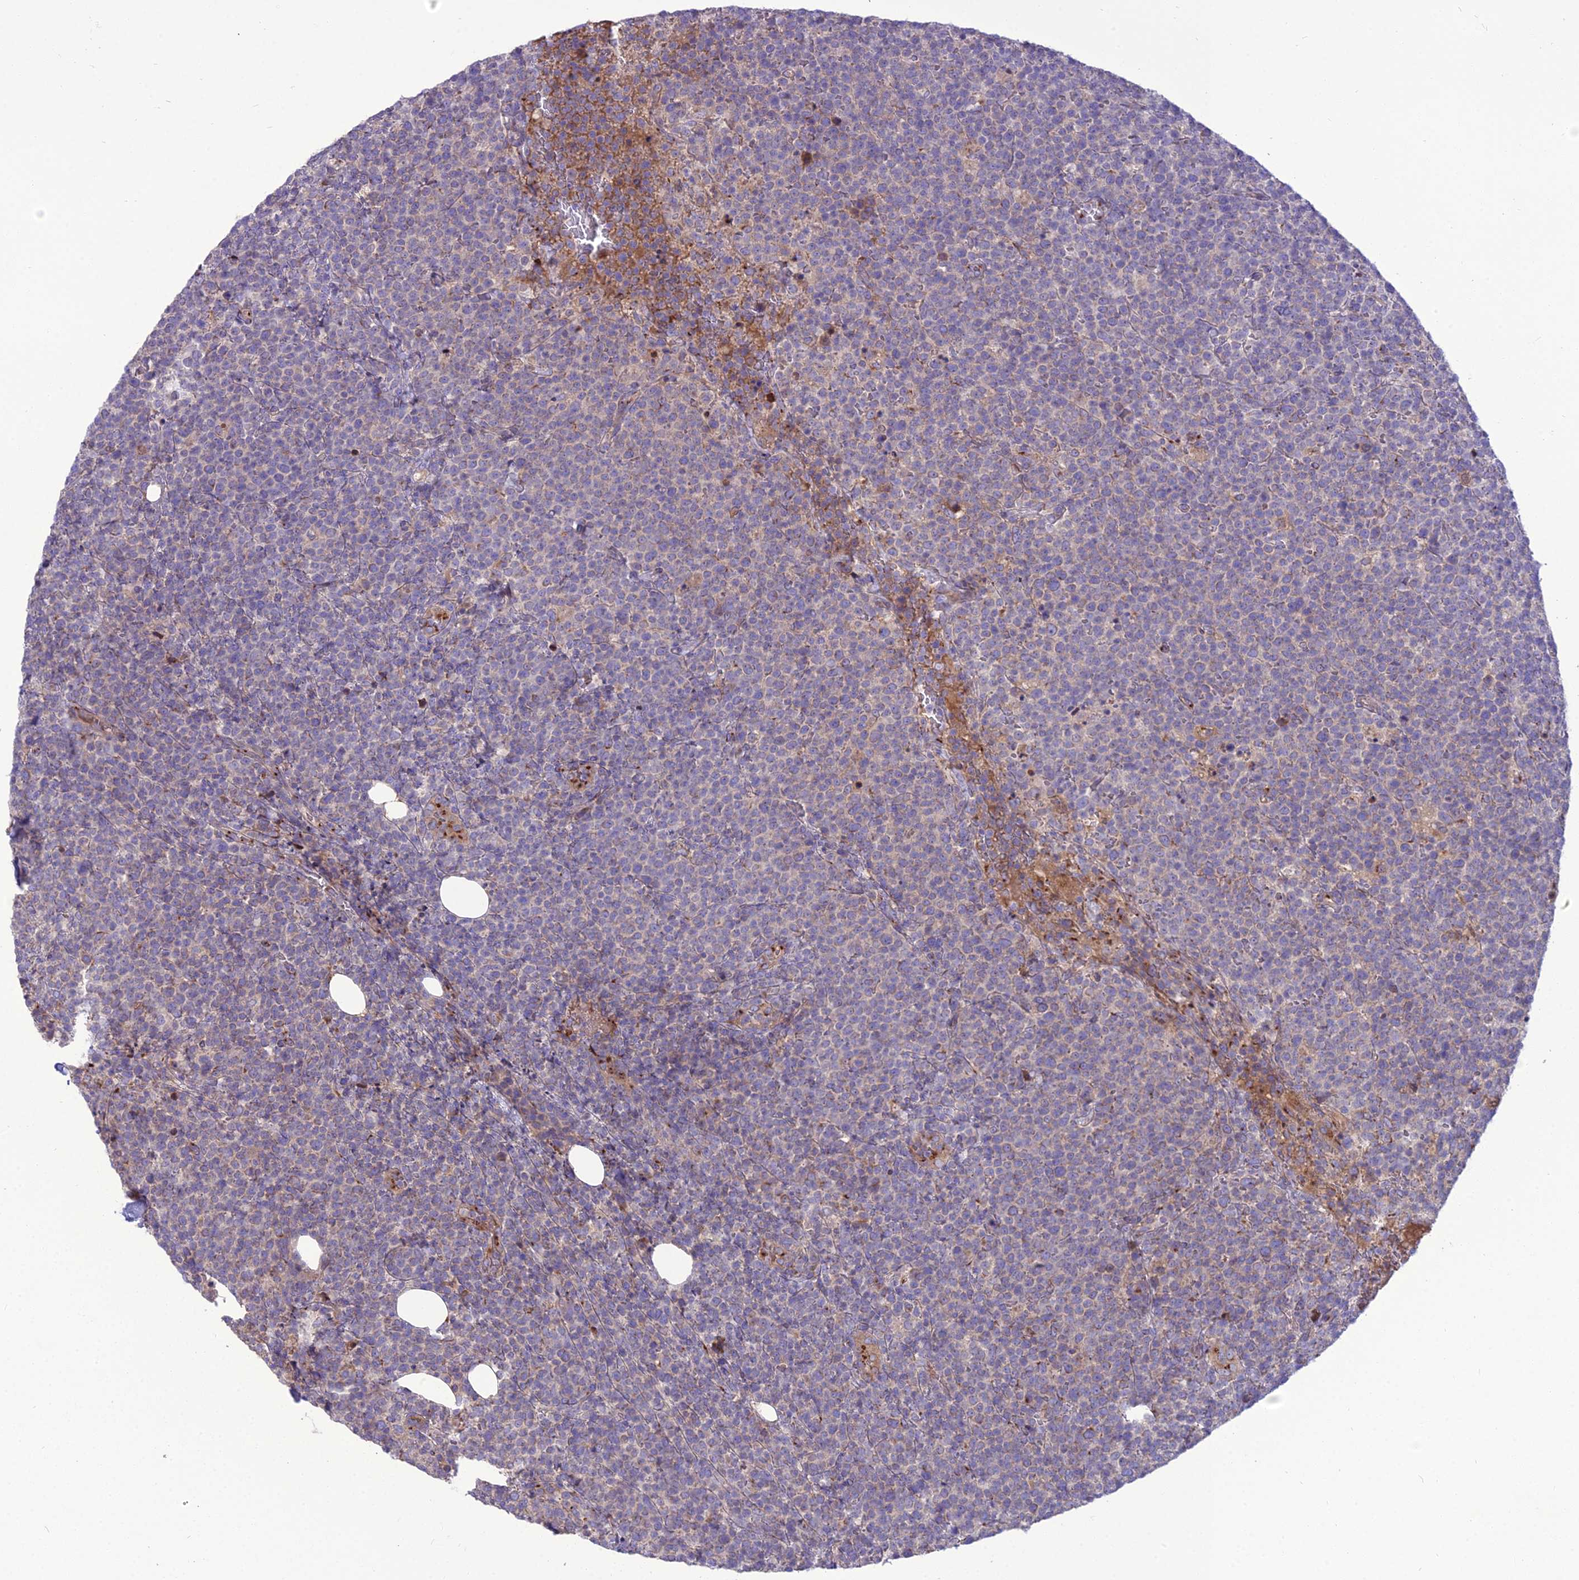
{"staining": {"intensity": "negative", "quantity": "none", "location": "none"}, "tissue": "lymphoma", "cell_type": "Tumor cells", "image_type": "cancer", "snomed": [{"axis": "morphology", "description": "Malignant lymphoma, non-Hodgkin's type, High grade"}, {"axis": "topography", "description": "Lymph node"}], "caption": "A high-resolution histopathology image shows IHC staining of lymphoma, which demonstrates no significant positivity in tumor cells.", "gene": "SPRYD7", "patient": {"sex": "male", "age": 61}}